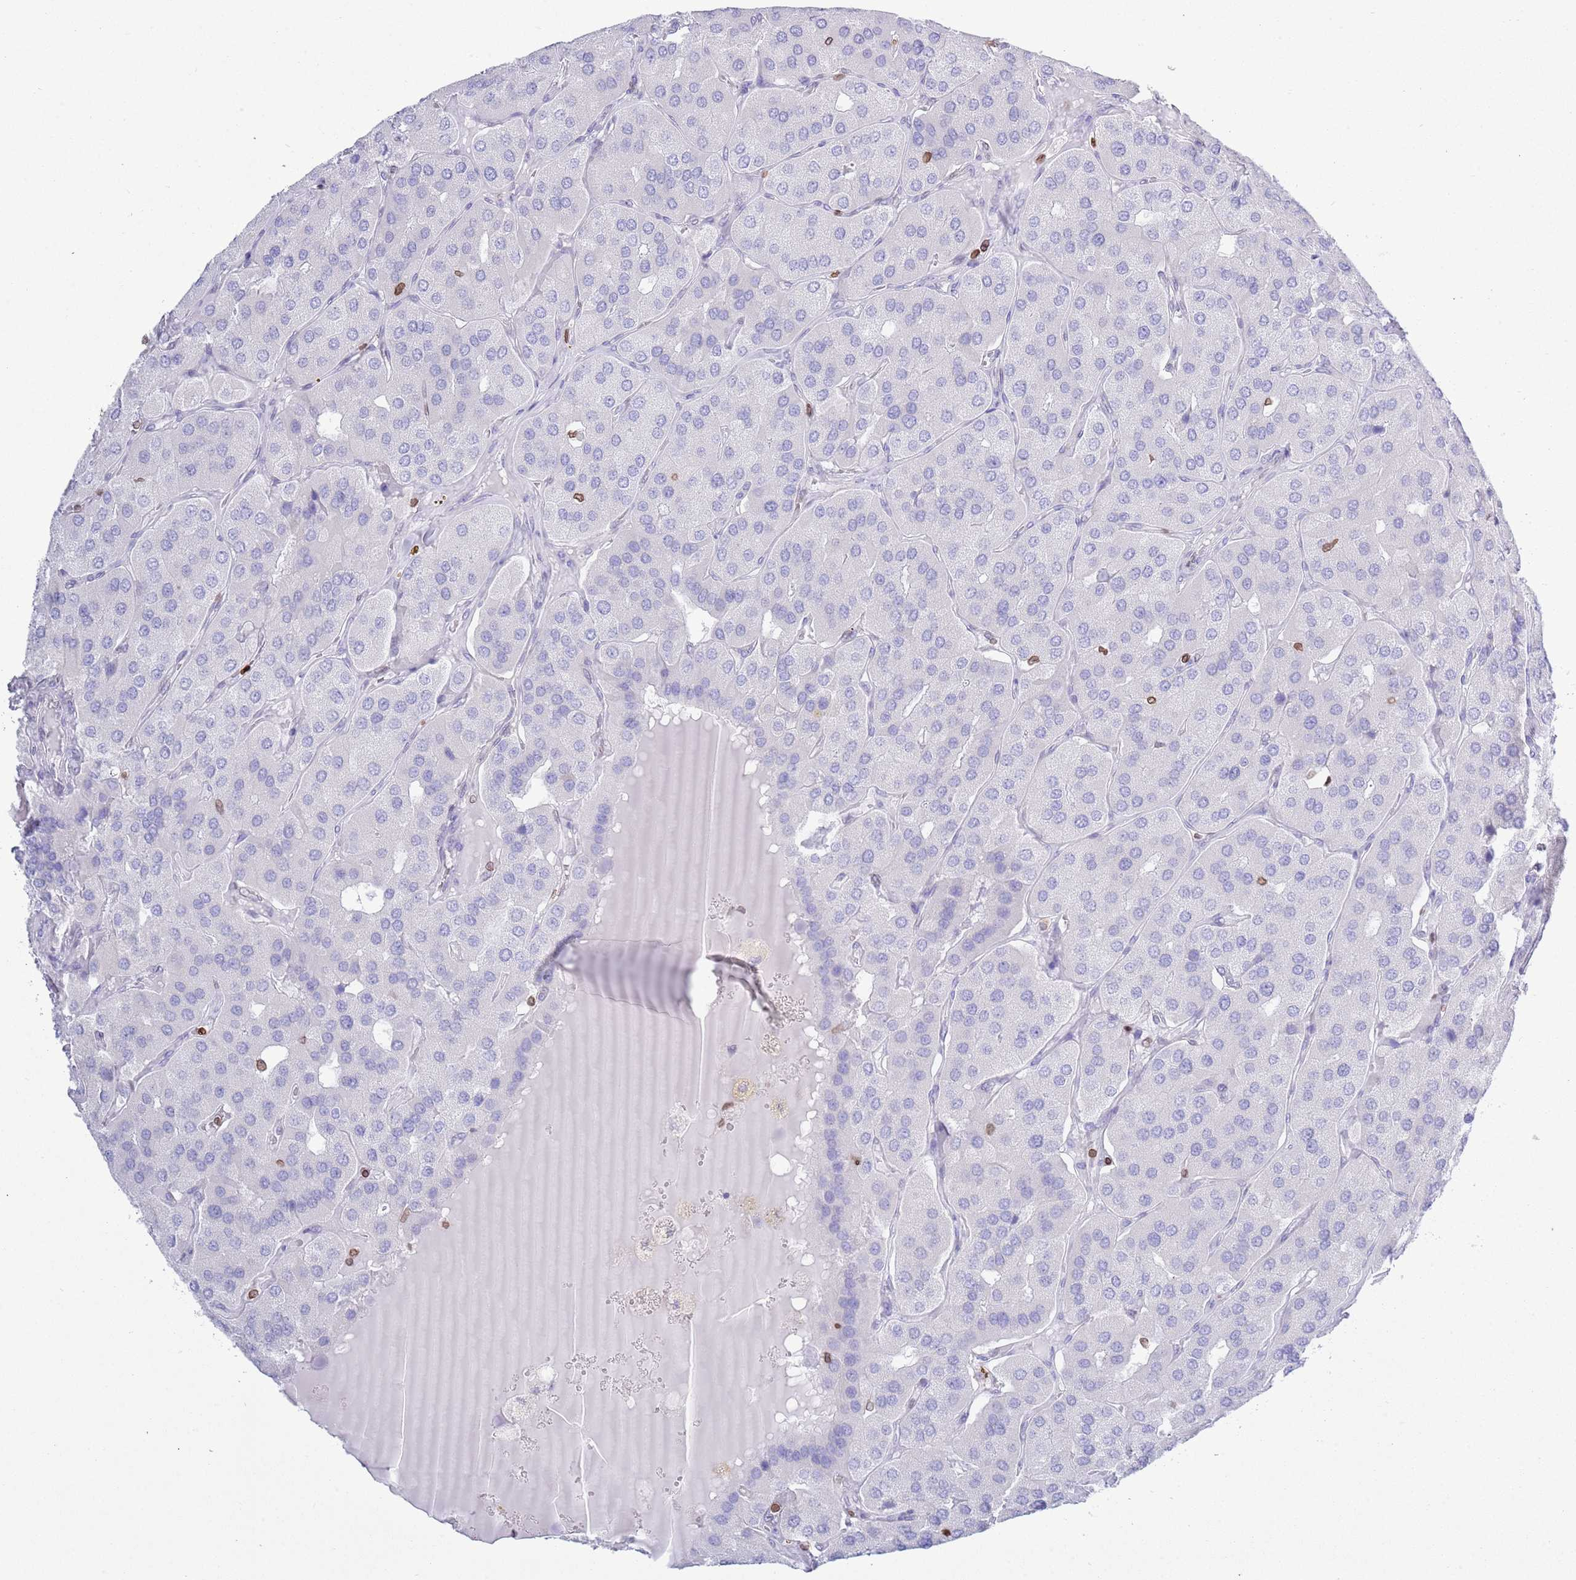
{"staining": {"intensity": "negative", "quantity": "none", "location": "none"}, "tissue": "parathyroid gland", "cell_type": "Glandular cells", "image_type": "normal", "snomed": [{"axis": "morphology", "description": "Normal tissue, NOS"}, {"axis": "morphology", "description": "Adenoma, NOS"}, {"axis": "topography", "description": "Parathyroid gland"}], "caption": "This is a histopathology image of immunohistochemistry staining of normal parathyroid gland, which shows no expression in glandular cells. (DAB (3,3'-diaminobenzidine) immunohistochemistry (IHC) with hematoxylin counter stain).", "gene": "LBR", "patient": {"sex": "female", "age": 86}}